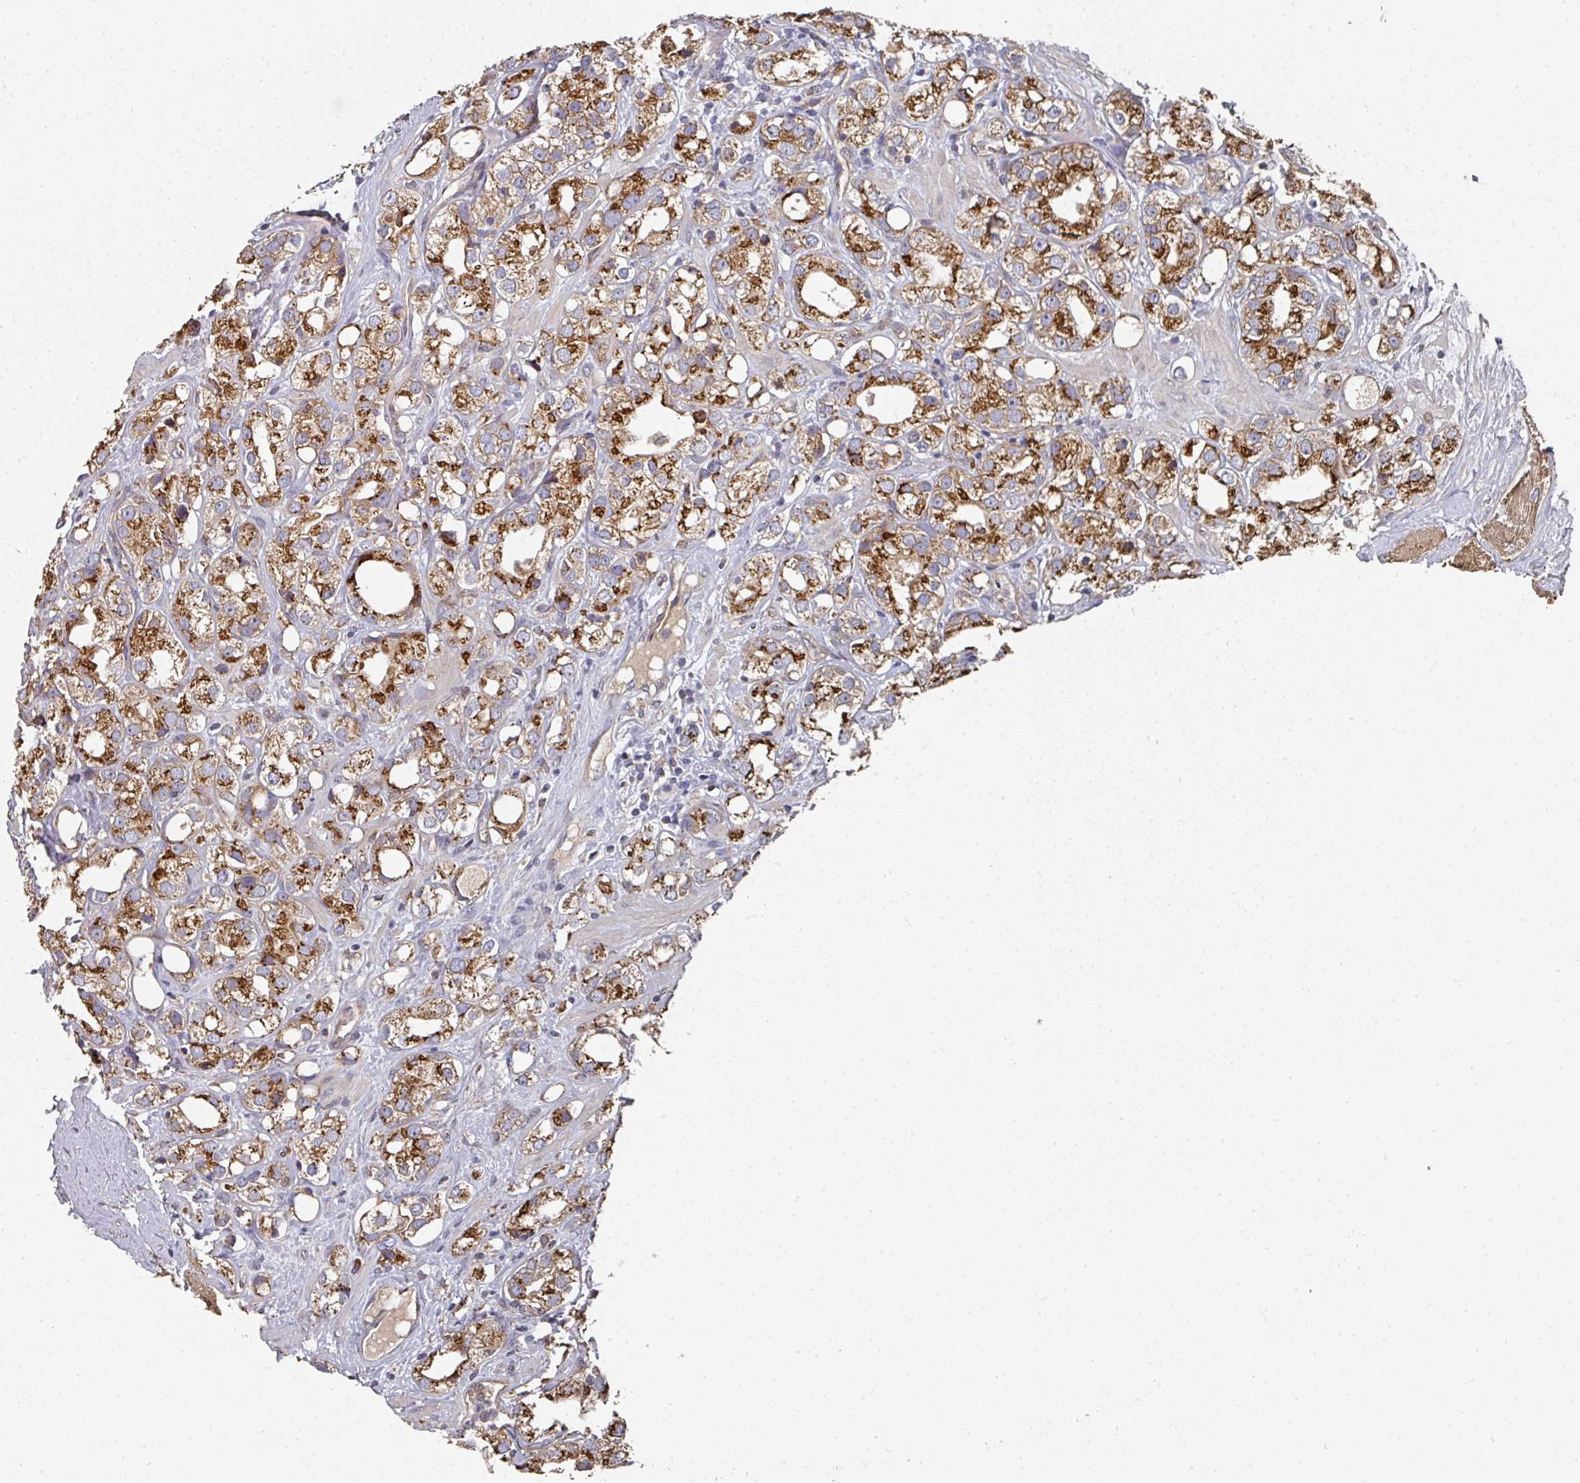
{"staining": {"intensity": "strong", "quantity": ">75%", "location": "cytoplasmic/membranous"}, "tissue": "prostate cancer", "cell_type": "Tumor cells", "image_type": "cancer", "snomed": [{"axis": "morphology", "description": "Adenocarcinoma, NOS"}, {"axis": "topography", "description": "Prostate"}], "caption": "There is high levels of strong cytoplasmic/membranous positivity in tumor cells of prostate cancer, as demonstrated by immunohistochemical staining (brown color).", "gene": "EDEM2", "patient": {"sex": "male", "age": 79}}